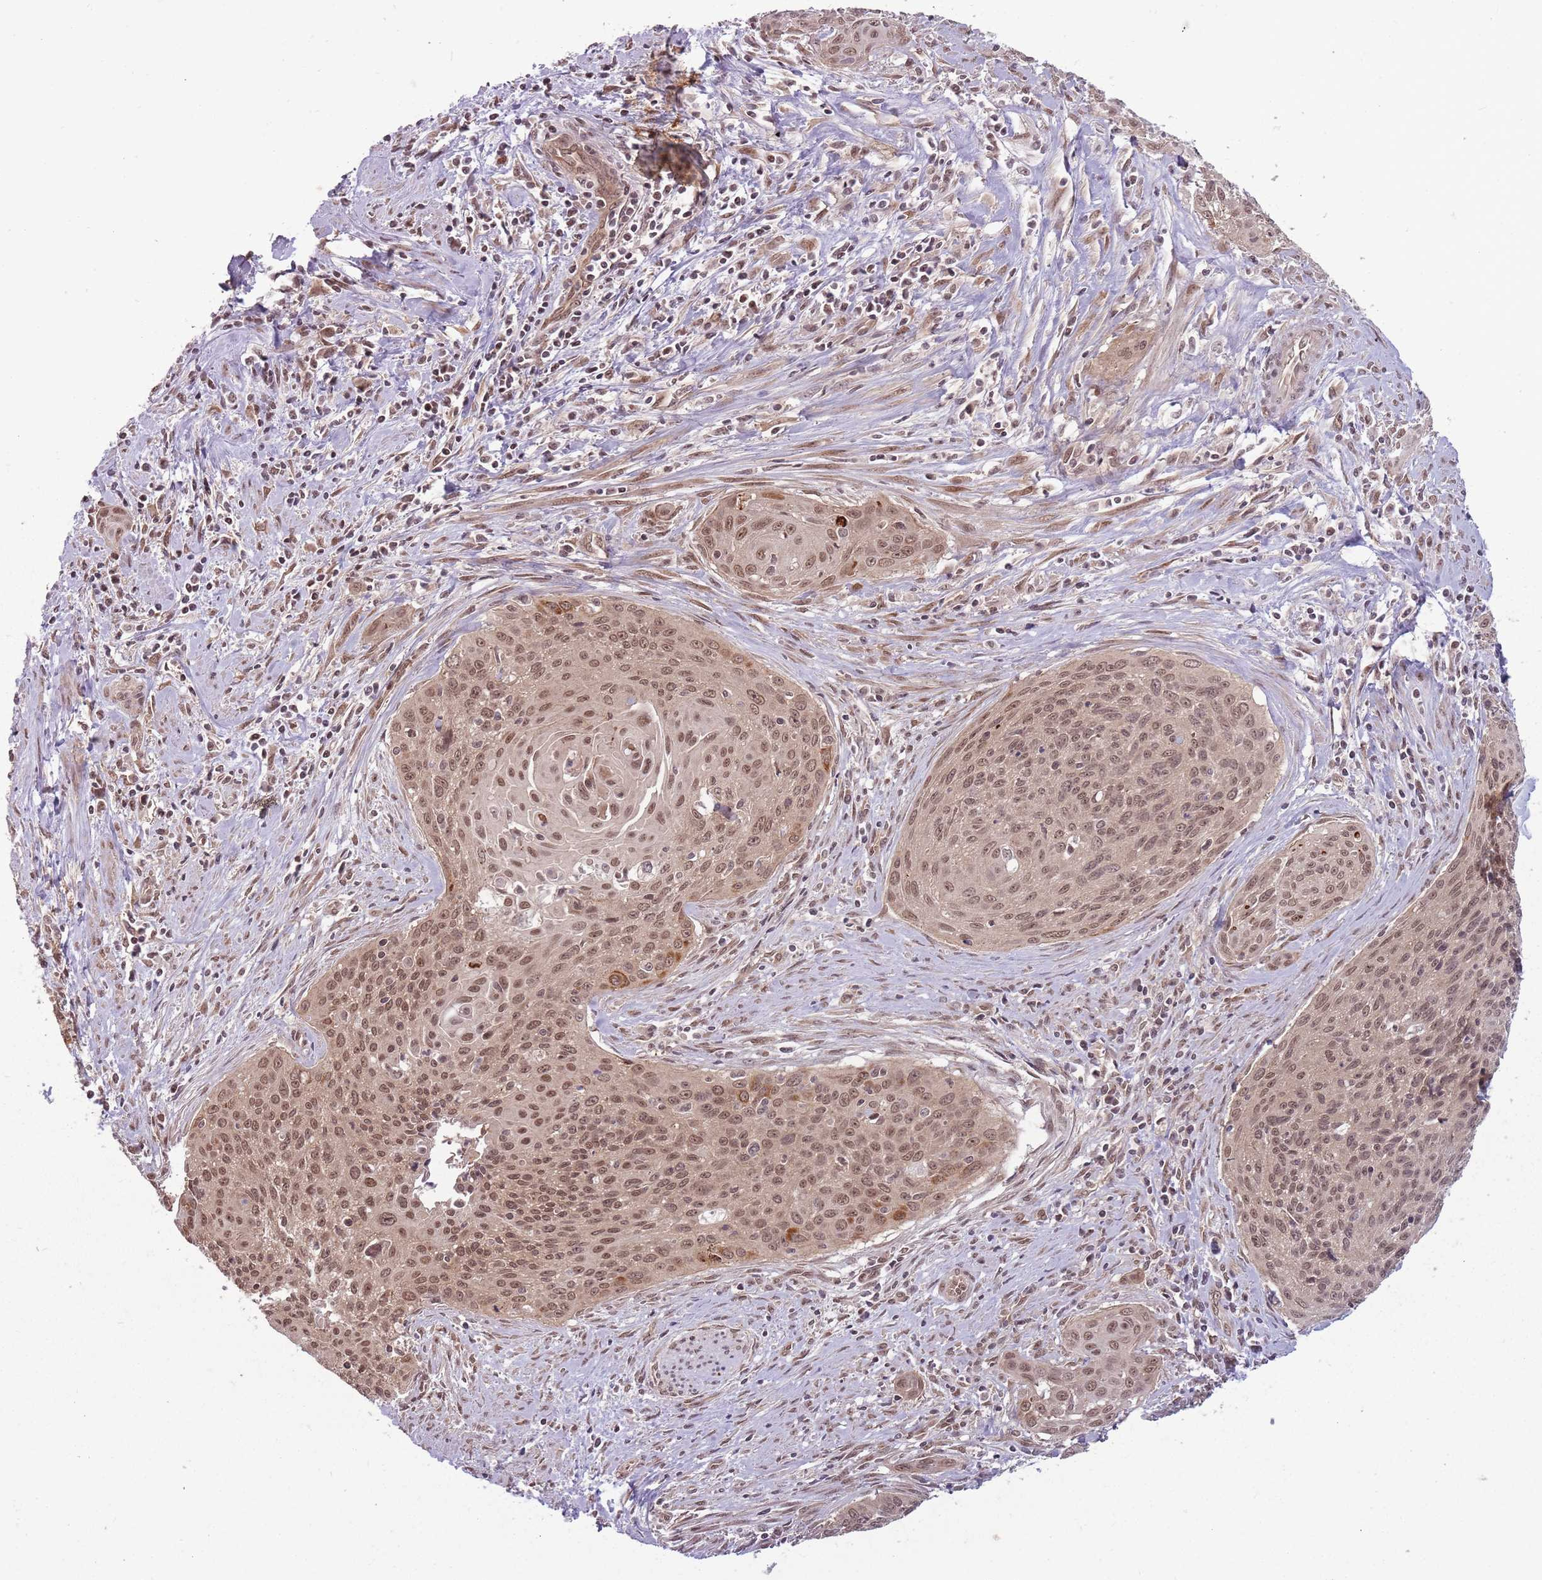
{"staining": {"intensity": "weak", "quantity": ">75%", "location": "nuclear"}, "tissue": "cervical cancer", "cell_type": "Tumor cells", "image_type": "cancer", "snomed": [{"axis": "morphology", "description": "Squamous cell carcinoma, NOS"}, {"axis": "topography", "description": "Cervix"}], "caption": "Immunohistochemistry (DAB (3,3'-diaminobenzidine)) staining of human squamous cell carcinoma (cervical) exhibits weak nuclear protein staining in about >75% of tumor cells.", "gene": "ADAMTS3", "patient": {"sex": "female", "age": 55}}